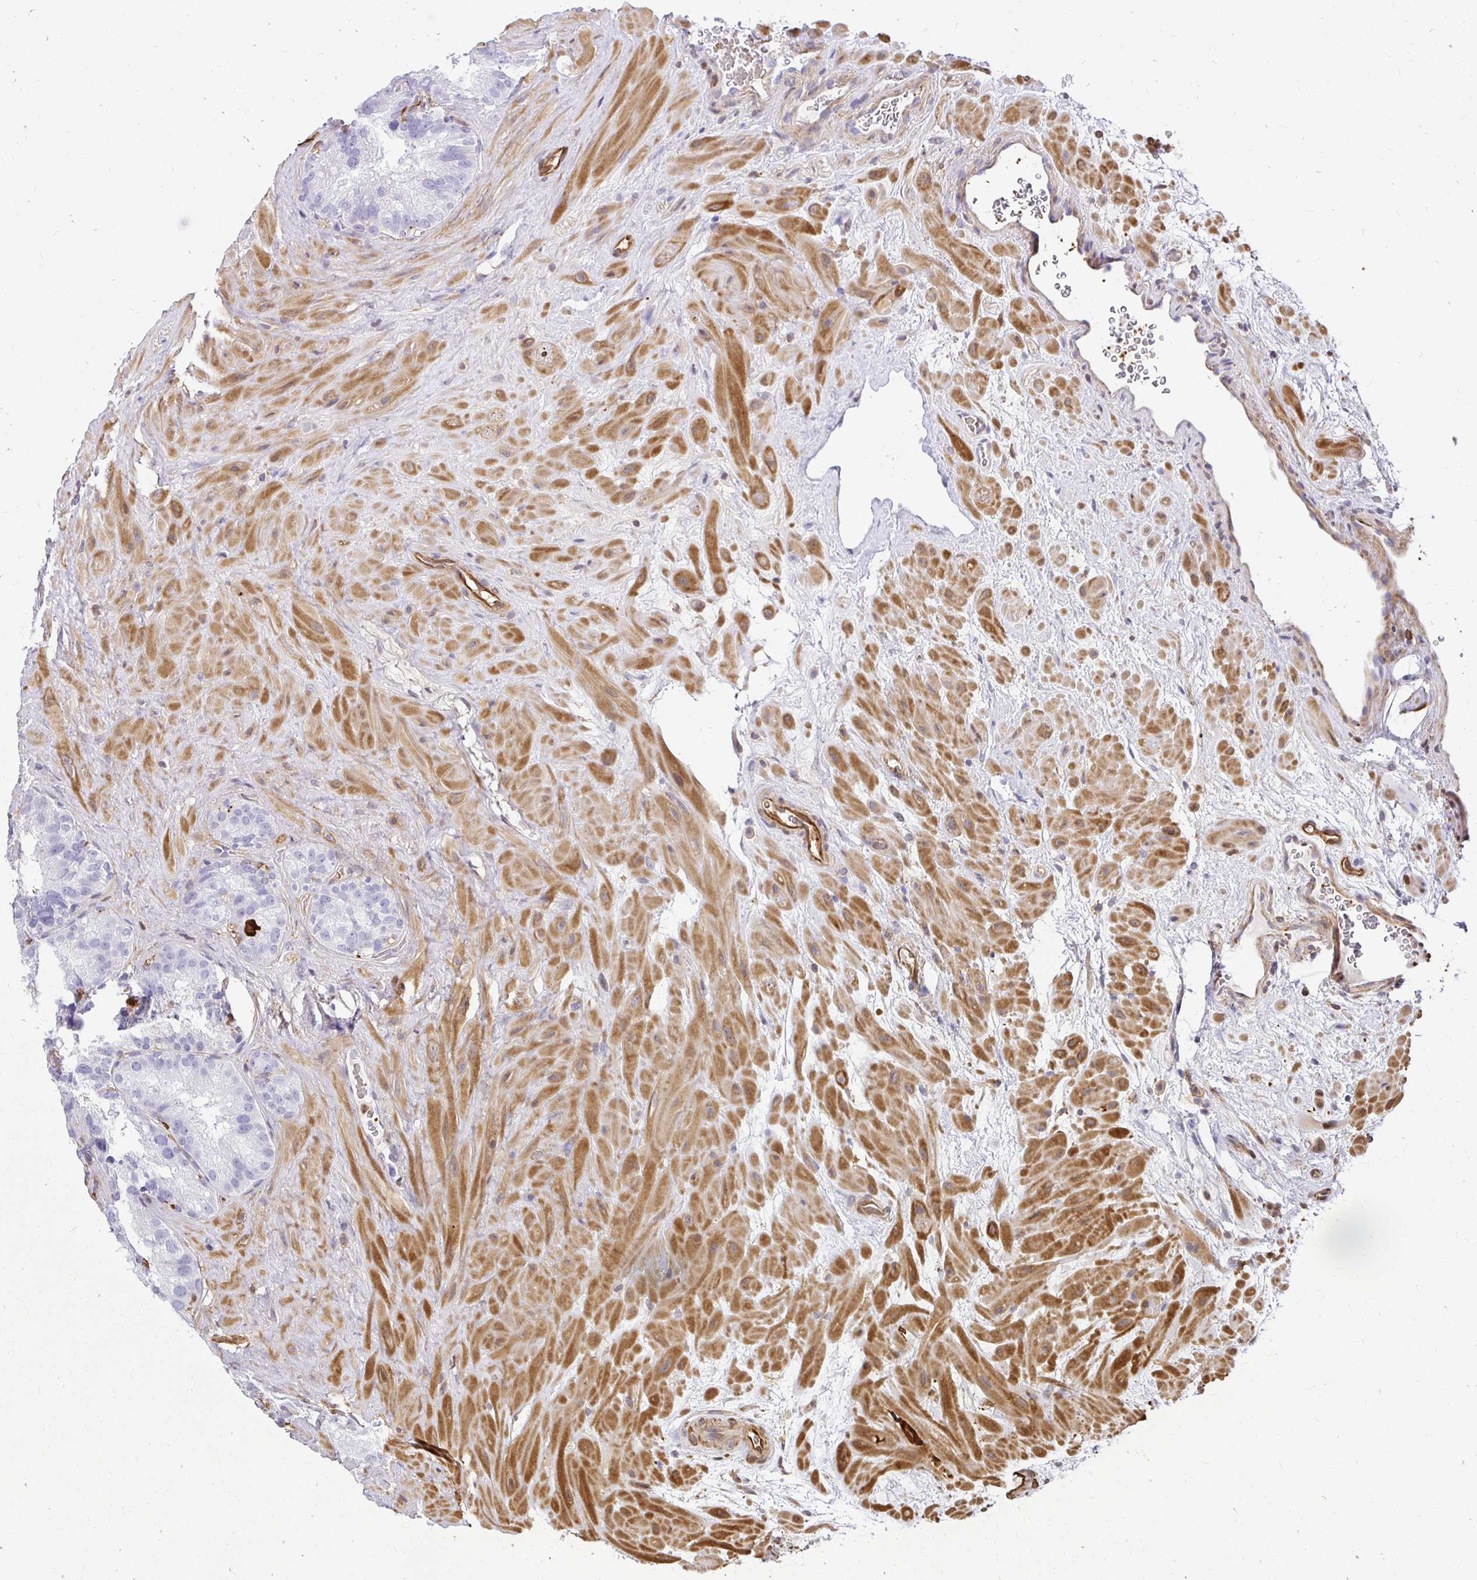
{"staining": {"intensity": "negative", "quantity": "none", "location": "none"}, "tissue": "seminal vesicle", "cell_type": "Glandular cells", "image_type": "normal", "snomed": [{"axis": "morphology", "description": "Normal tissue, NOS"}, {"axis": "topography", "description": "Seminal veicle"}], "caption": "The histopathology image demonstrates no staining of glandular cells in benign seminal vesicle. (Immunohistochemistry, brightfield microscopy, high magnification).", "gene": "GSN", "patient": {"sex": "male", "age": 60}}